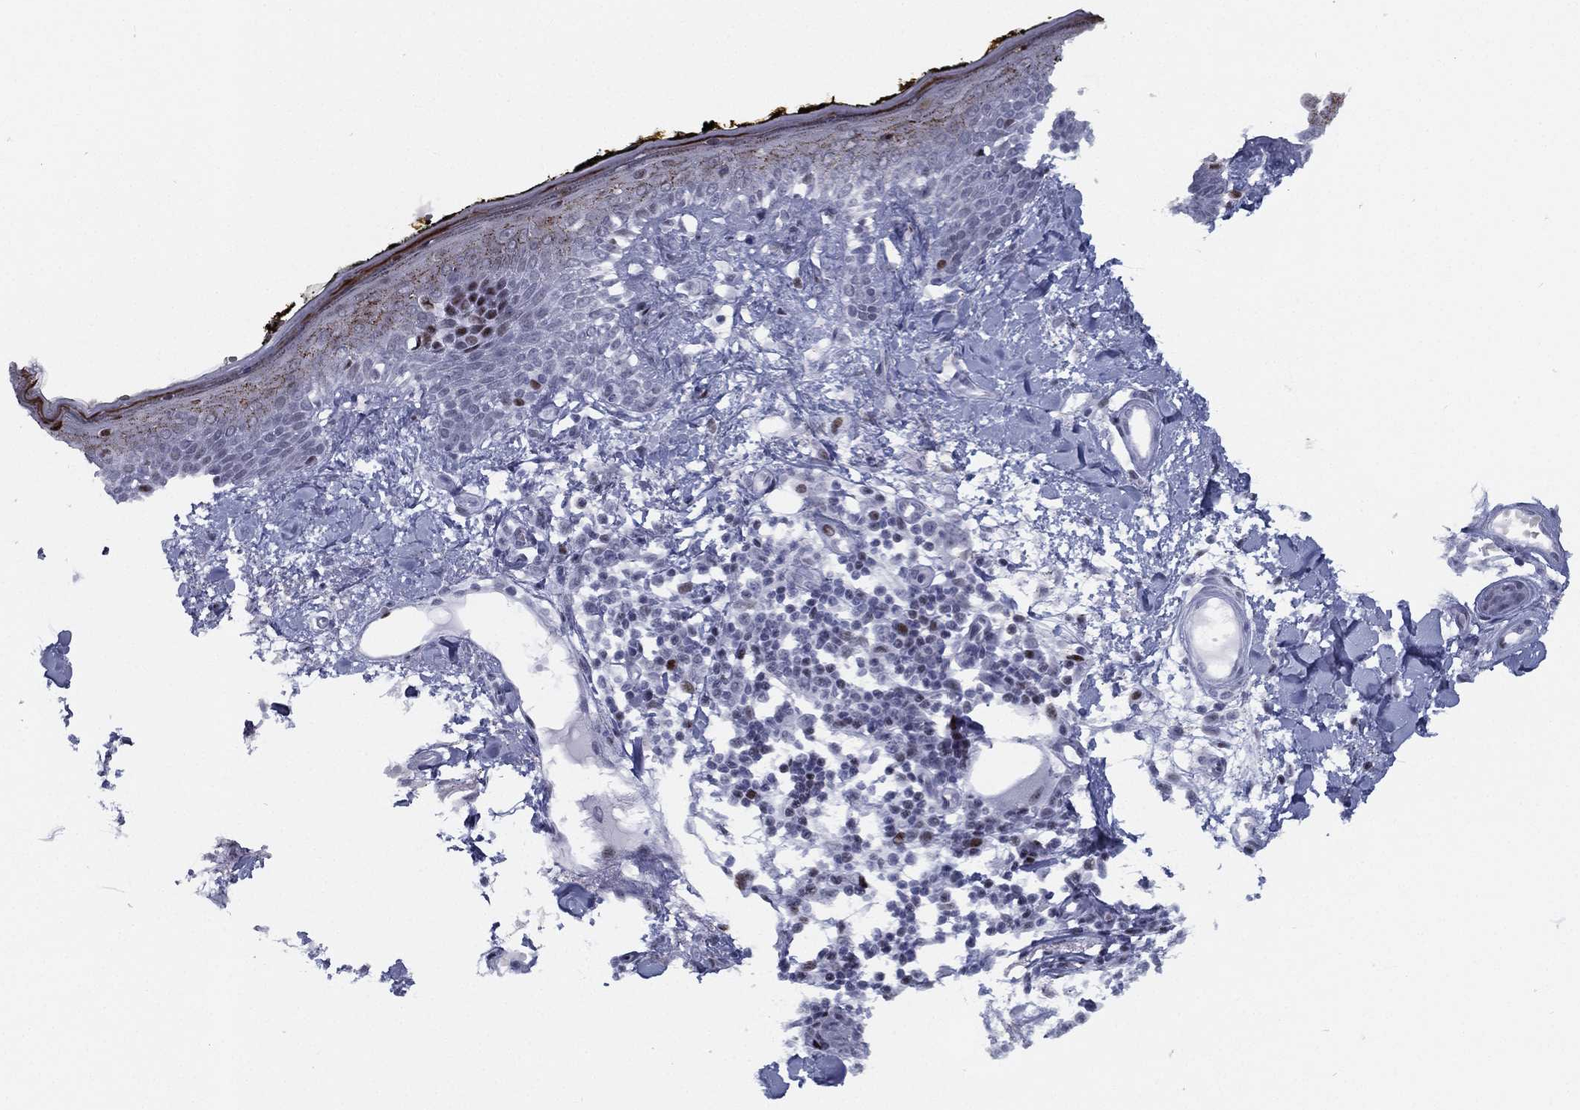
{"staining": {"intensity": "negative", "quantity": "none", "location": "none"}, "tissue": "skin", "cell_type": "Fibroblasts", "image_type": "normal", "snomed": [{"axis": "morphology", "description": "Normal tissue, NOS"}, {"axis": "topography", "description": "Skin"}], "caption": "Immunohistochemistry of normal human skin displays no expression in fibroblasts.", "gene": "CYB561D2", "patient": {"sex": "male", "age": 76}}